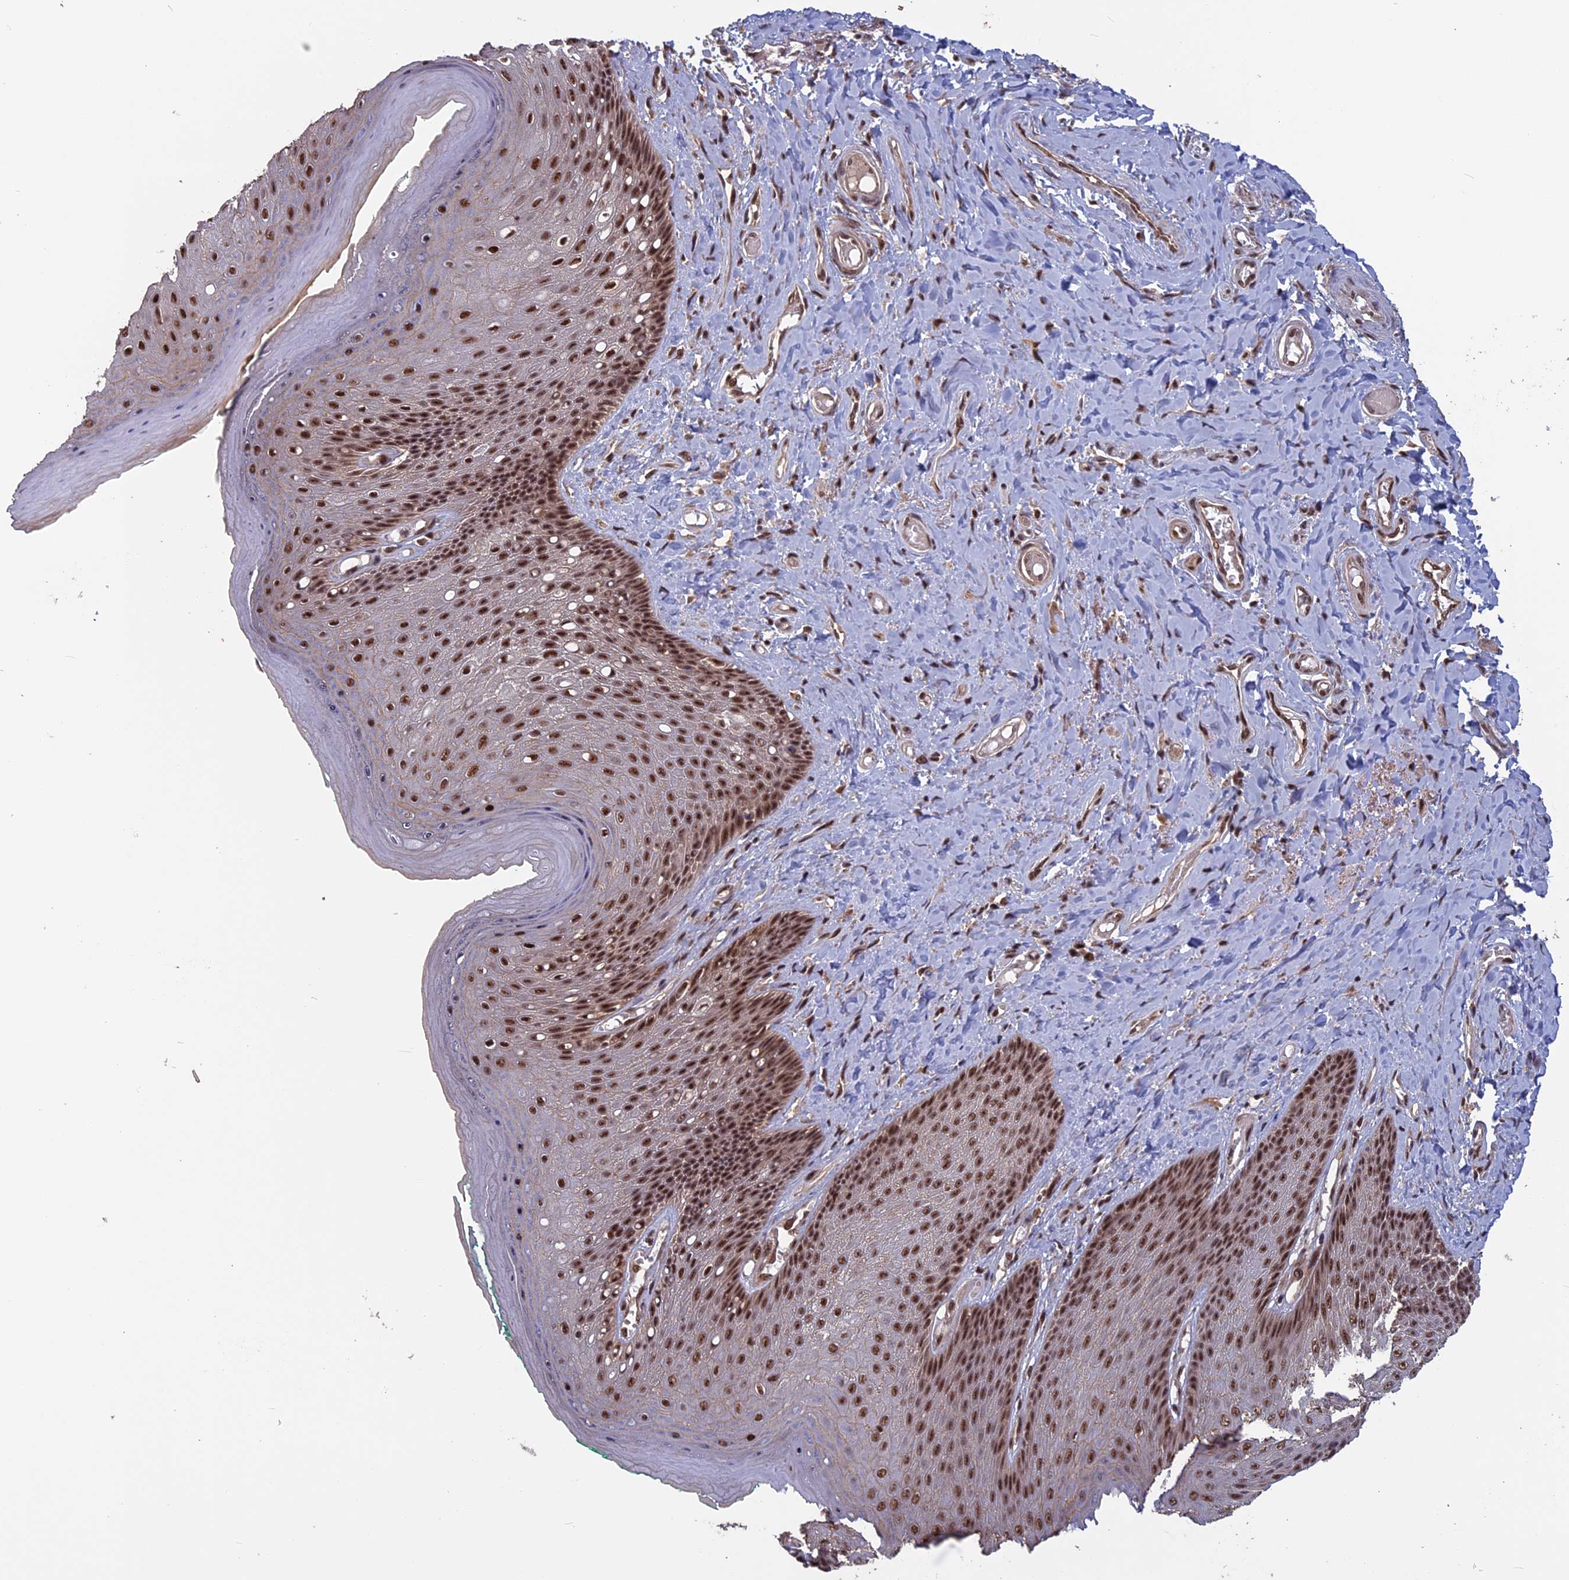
{"staining": {"intensity": "moderate", "quantity": ">75%", "location": "nuclear"}, "tissue": "skin", "cell_type": "Epidermal cells", "image_type": "normal", "snomed": [{"axis": "morphology", "description": "Normal tissue, NOS"}, {"axis": "topography", "description": "Anal"}], "caption": "Benign skin demonstrates moderate nuclear staining in about >75% of epidermal cells, visualized by immunohistochemistry.", "gene": "CACTIN", "patient": {"sex": "male", "age": 78}}